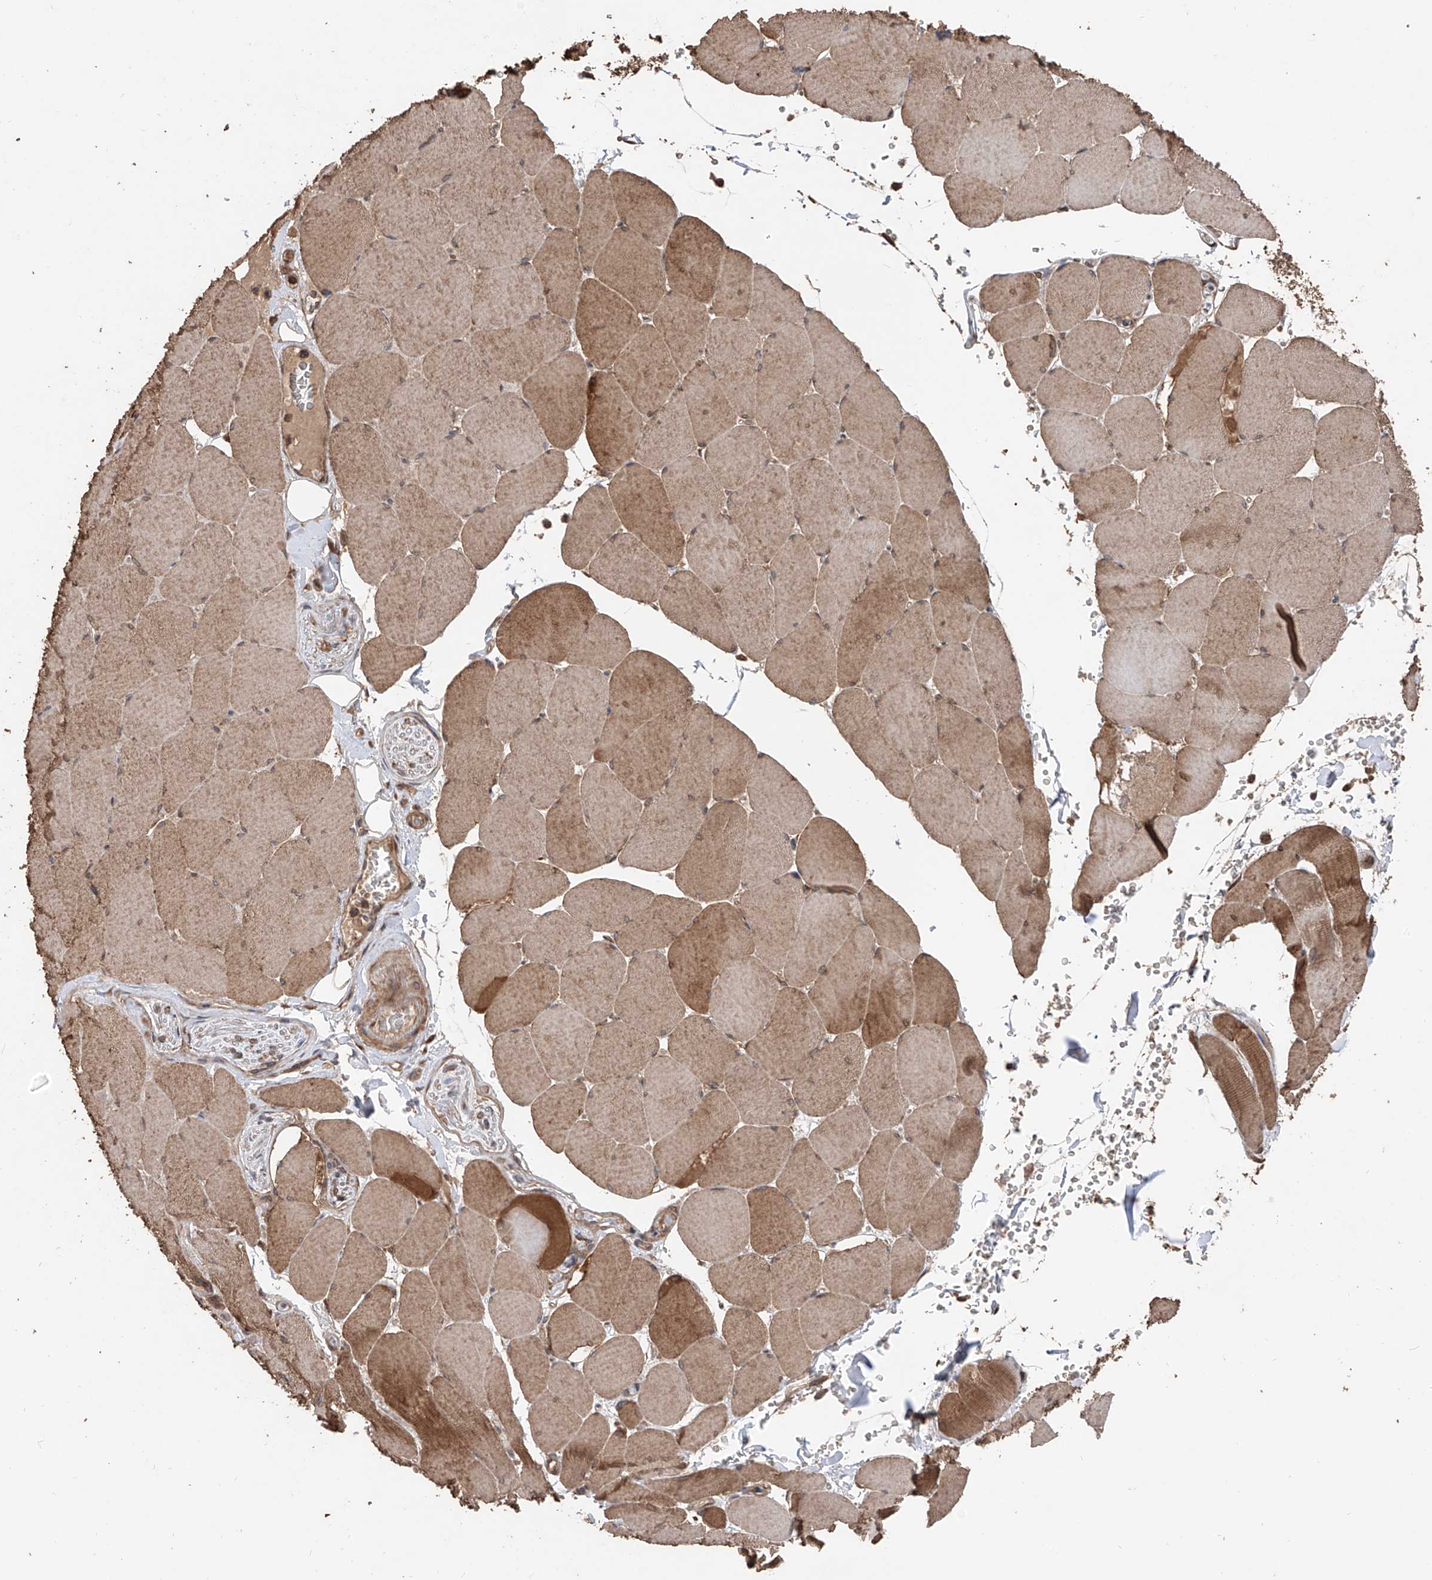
{"staining": {"intensity": "moderate", "quantity": ">75%", "location": "cytoplasmic/membranous"}, "tissue": "skeletal muscle", "cell_type": "Myocytes", "image_type": "normal", "snomed": [{"axis": "morphology", "description": "Normal tissue, NOS"}, {"axis": "topography", "description": "Skeletal muscle"}, {"axis": "topography", "description": "Head-Neck"}], "caption": "This photomicrograph shows unremarkable skeletal muscle stained with immunohistochemistry (IHC) to label a protein in brown. The cytoplasmic/membranous of myocytes show moderate positivity for the protein. Nuclei are counter-stained blue.", "gene": "FAM135A", "patient": {"sex": "male", "age": 66}}